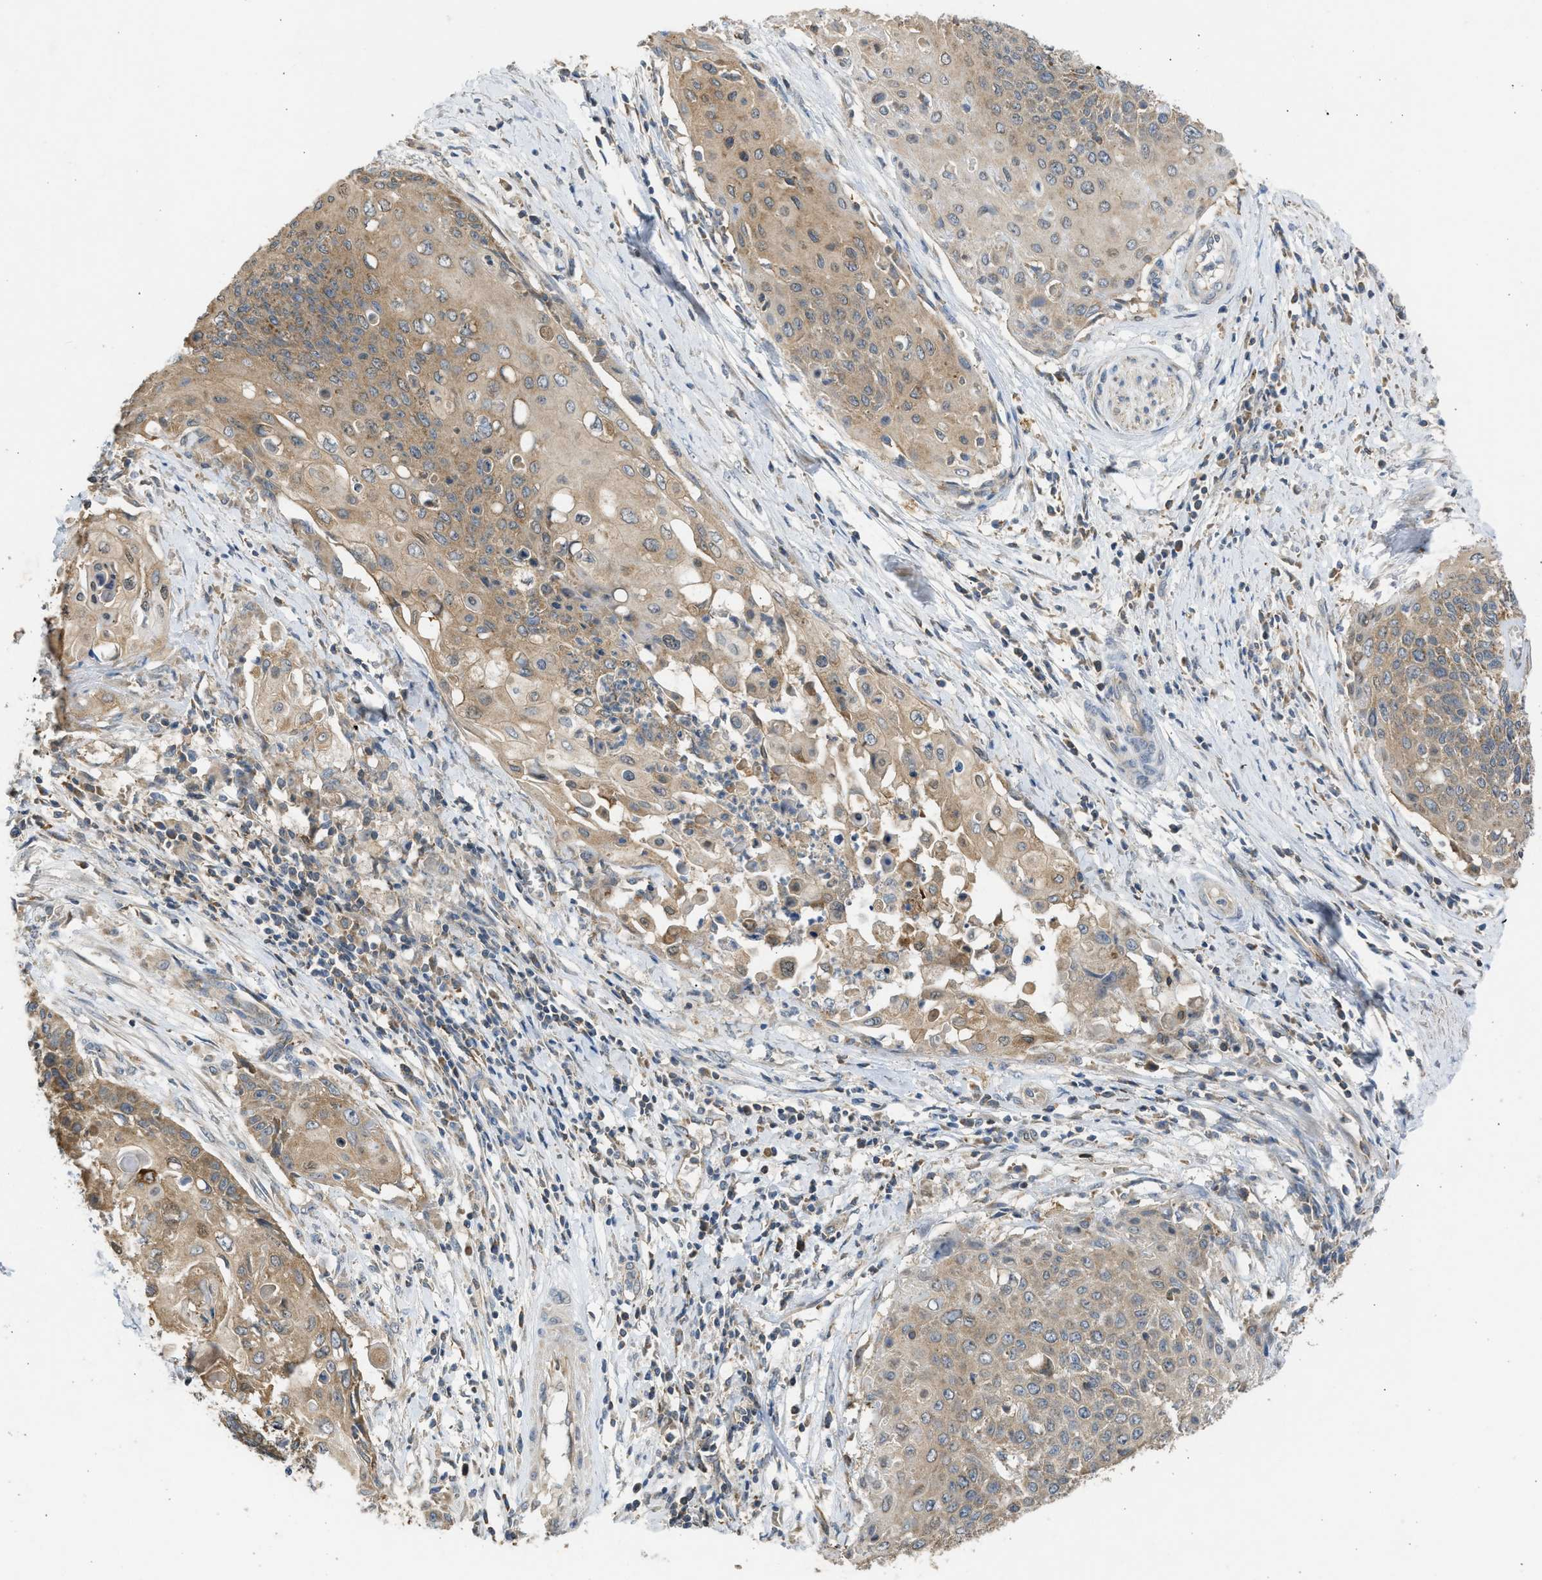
{"staining": {"intensity": "moderate", "quantity": ">75%", "location": "cytoplasmic/membranous"}, "tissue": "cervical cancer", "cell_type": "Tumor cells", "image_type": "cancer", "snomed": [{"axis": "morphology", "description": "Squamous cell carcinoma, NOS"}, {"axis": "topography", "description": "Cervix"}], "caption": "Protein analysis of squamous cell carcinoma (cervical) tissue demonstrates moderate cytoplasmic/membranous expression in about >75% of tumor cells.", "gene": "CYP1A1", "patient": {"sex": "female", "age": 39}}